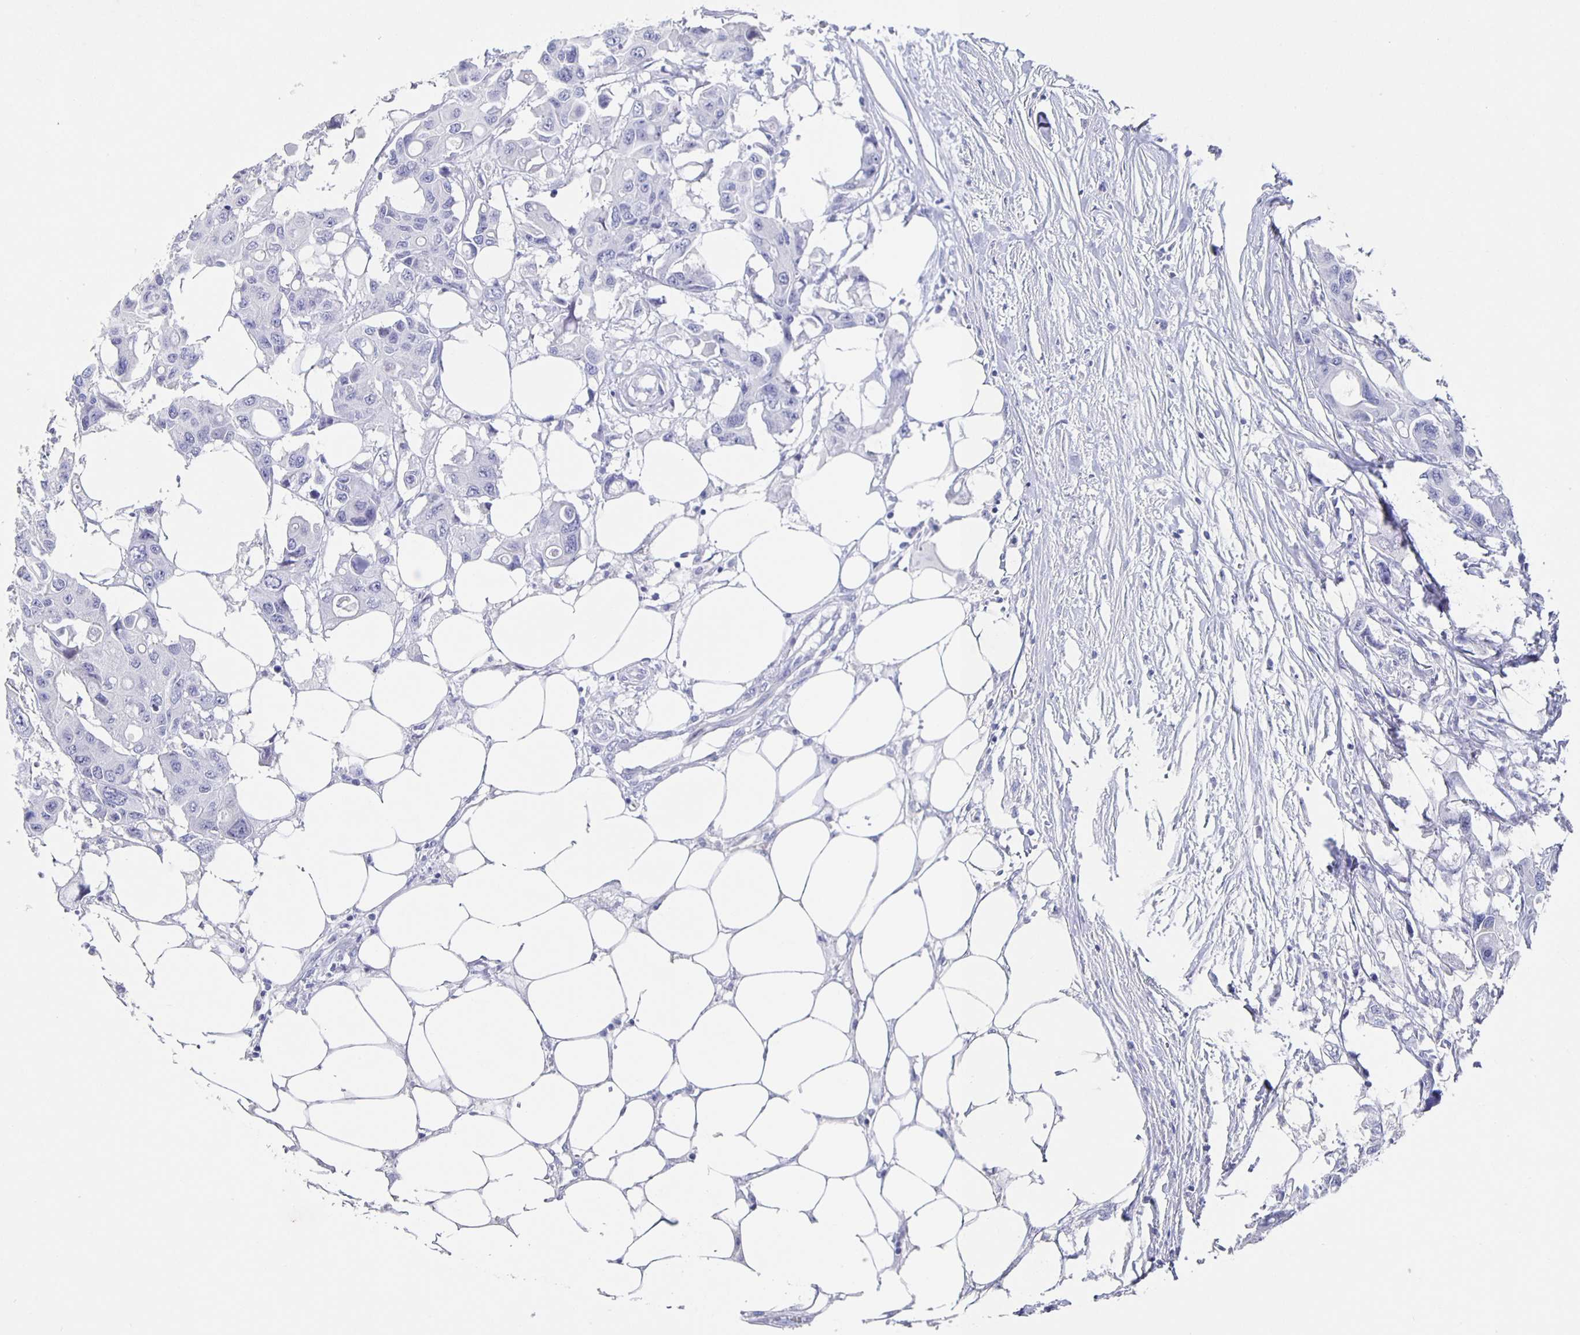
{"staining": {"intensity": "negative", "quantity": "none", "location": "none"}, "tissue": "colorectal cancer", "cell_type": "Tumor cells", "image_type": "cancer", "snomed": [{"axis": "morphology", "description": "Adenocarcinoma, NOS"}, {"axis": "topography", "description": "Colon"}], "caption": "DAB (3,3'-diaminobenzidine) immunohistochemical staining of colorectal cancer reveals no significant positivity in tumor cells. Nuclei are stained in blue.", "gene": "SLC34A2", "patient": {"sex": "male", "age": 77}}